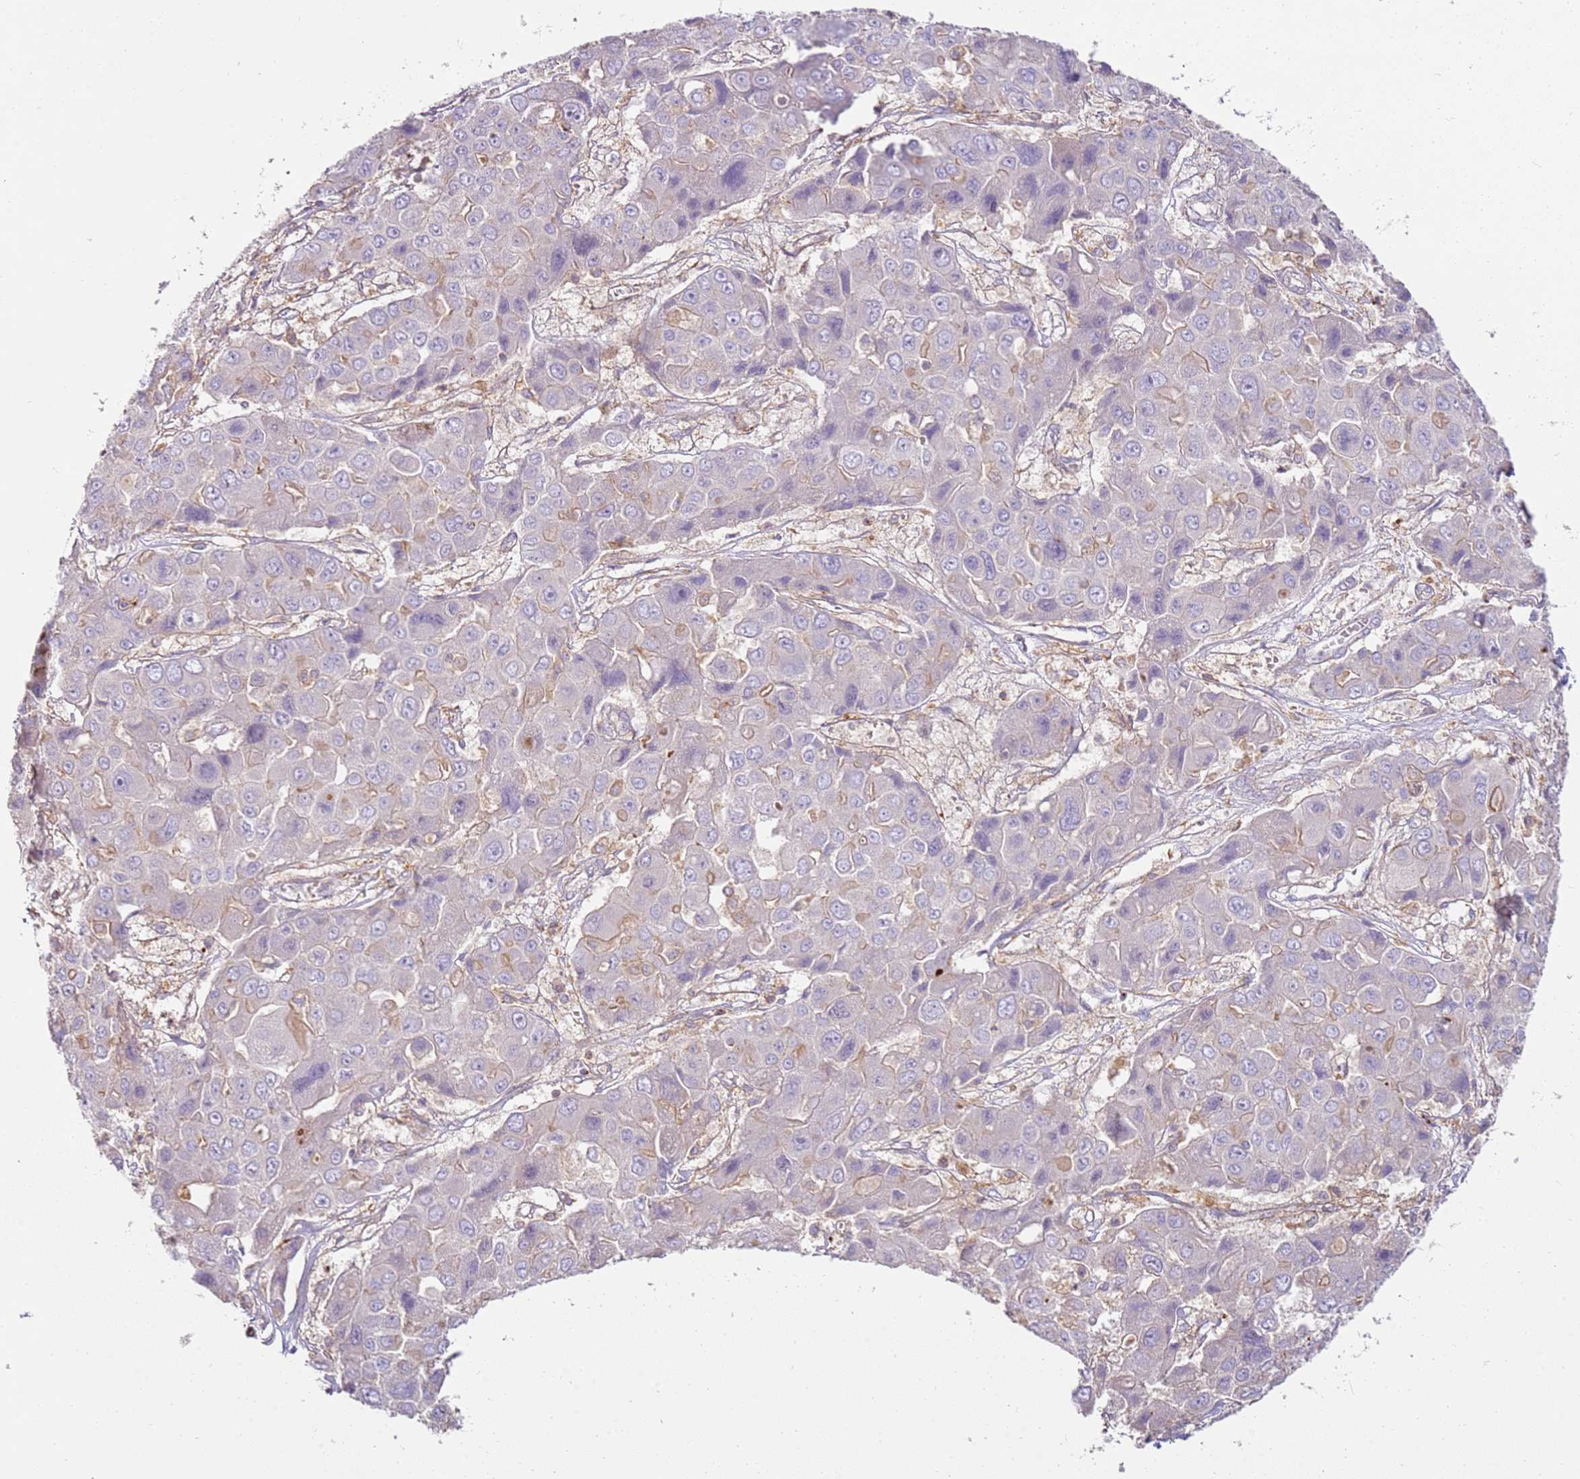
{"staining": {"intensity": "negative", "quantity": "none", "location": "none"}, "tissue": "liver cancer", "cell_type": "Tumor cells", "image_type": "cancer", "snomed": [{"axis": "morphology", "description": "Cholangiocarcinoma"}, {"axis": "topography", "description": "Liver"}], "caption": "The micrograph shows no staining of tumor cells in liver cancer (cholangiocarcinoma).", "gene": "FPR1", "patient": {"sex": "male", "age": 67}}